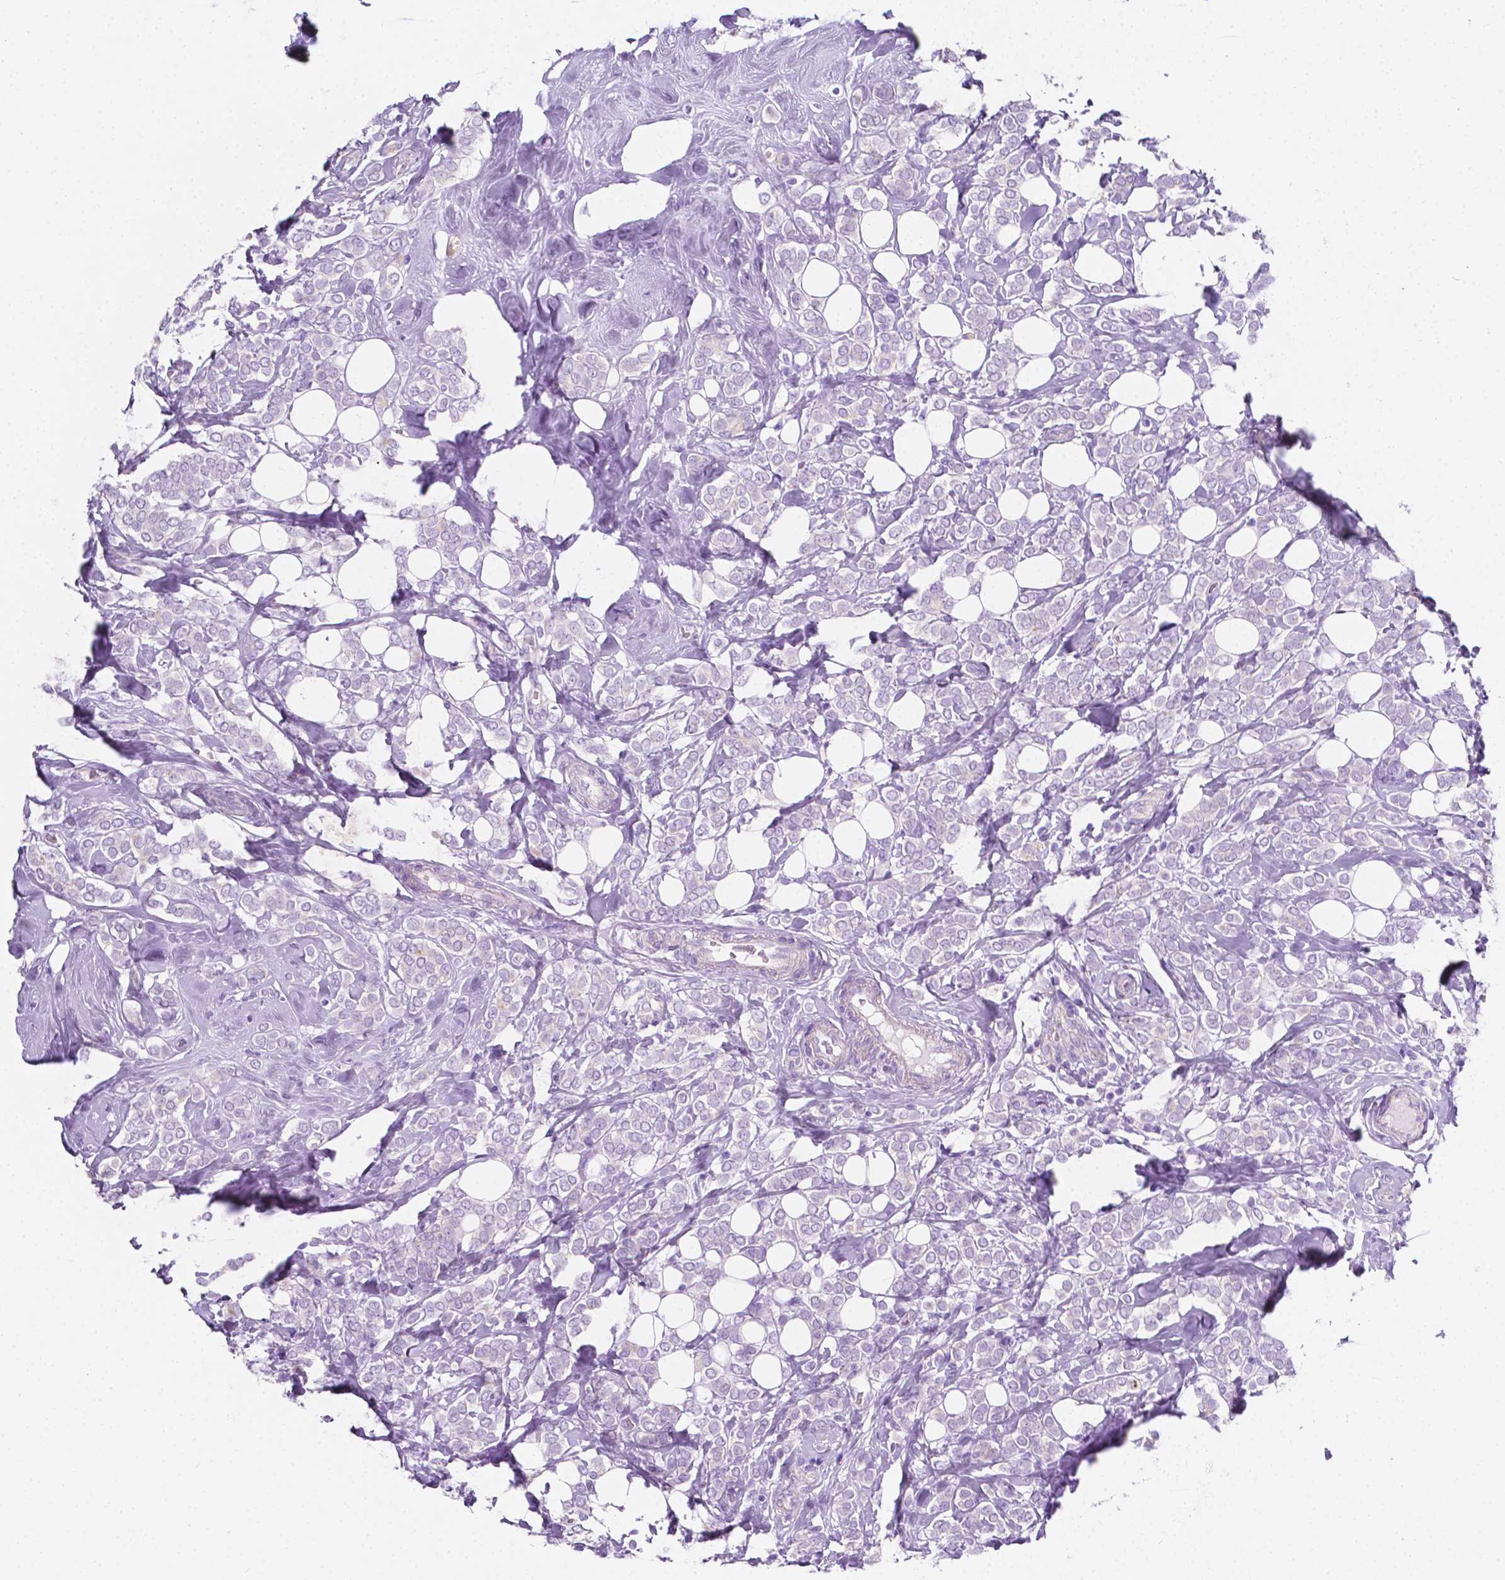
{"staining": {"intensity": "negative", "quantity": "none", "location": "none"}, "tissue": "breast cancer", "cell_type": "Tumor cells", "image_type": "cancer", "snomed": [{"axis": "morphology", "description": "Lobular carcinoma"}, {"axis": "topography", "description": "Breast"}], "caption": "There is no significant positivity in tumor cells of breast cancer.", "gene": "GNAO1", "patient": {"sex": "female", "age": 49}}